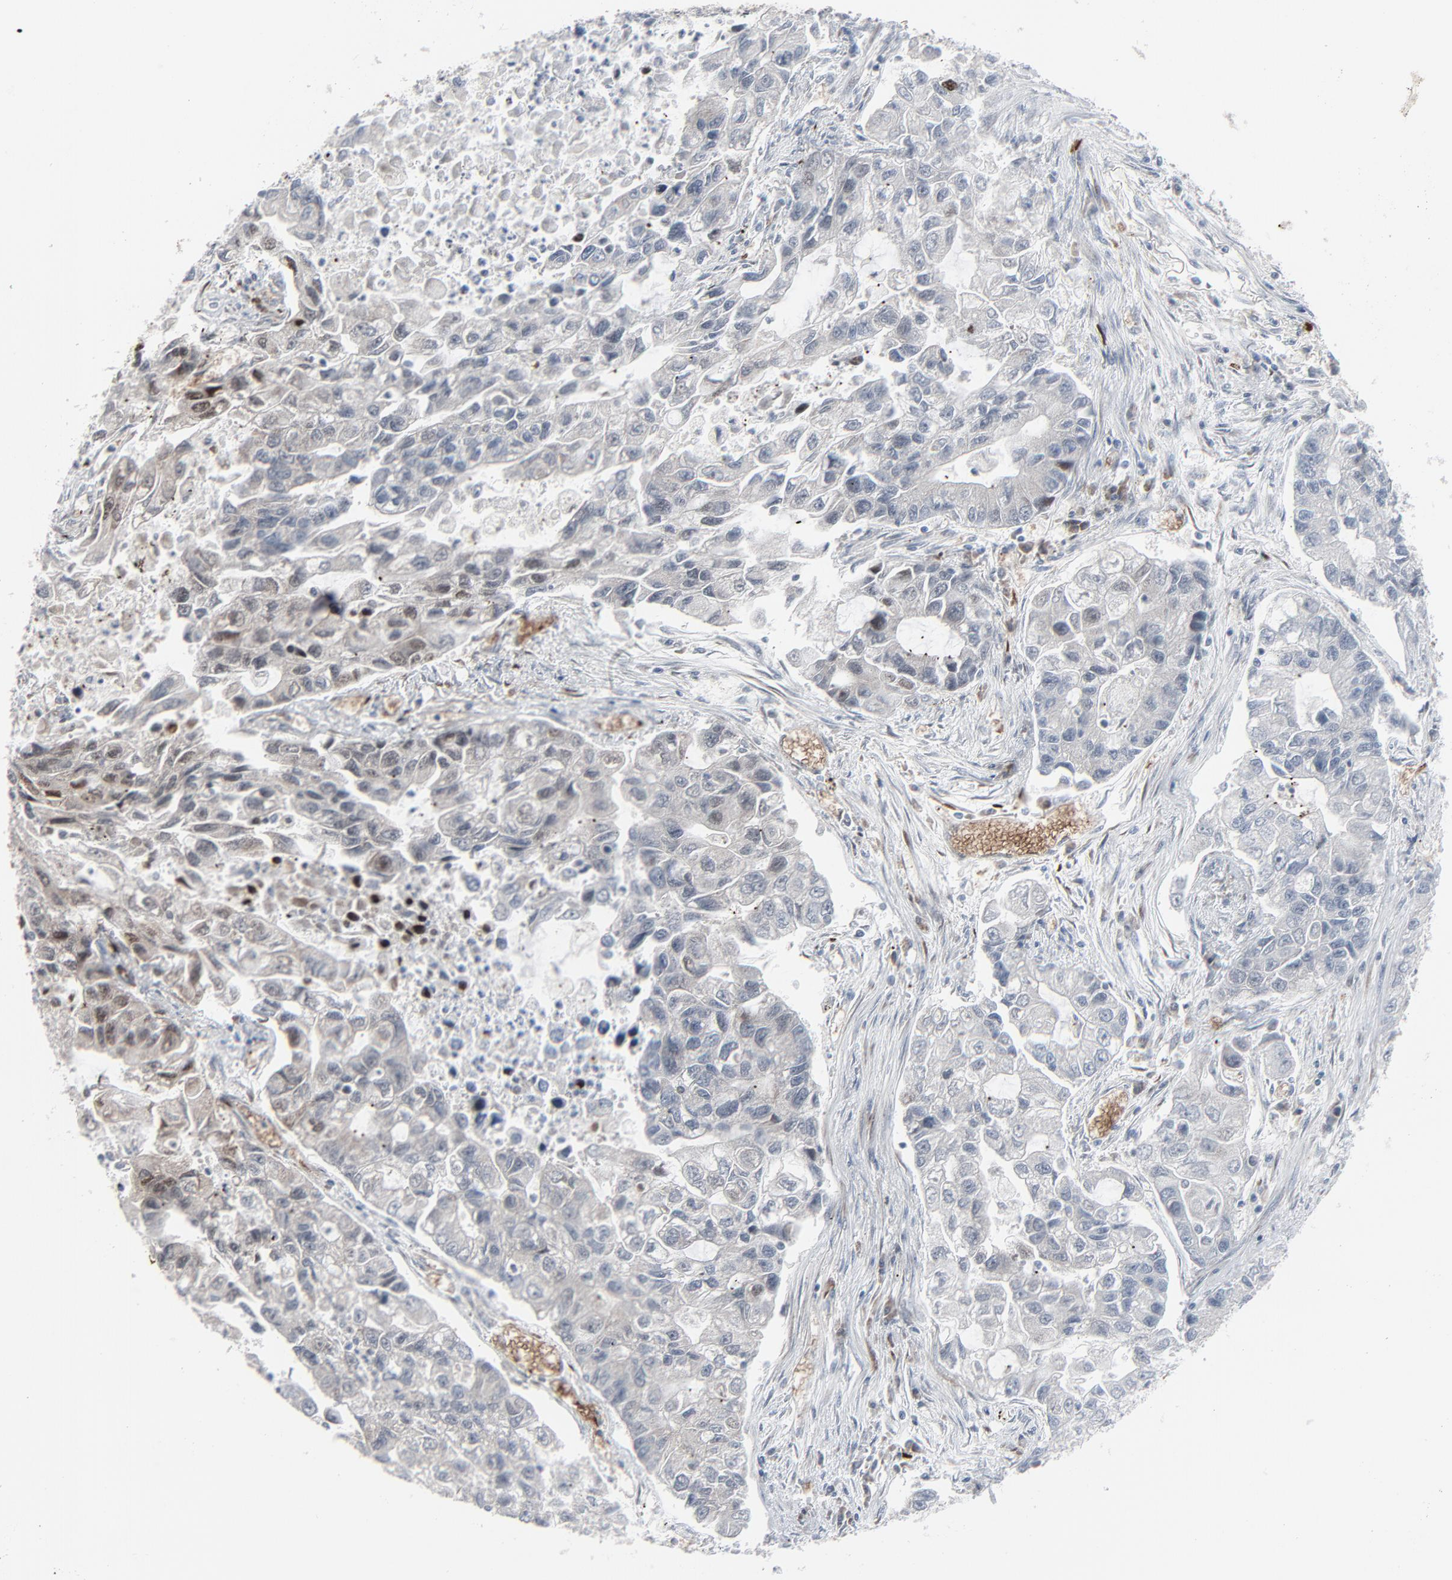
{"staining": {"intensity": "negative", "quantity": "none", "location": "none"}, "tissue": "lung cancer", "cell_type": "Tumor cells", "image_type": "cancer", "snomed": [{"axis": "morphology", "description": "Adenocarcinoma, NOS"}, {"axis": "topography", "description": "Lung"}], "caption": "Lung cancer (adenocarcinoma) stained for a protein using immunohistochemistry (IHC) displays no positivity tumor cells.", "gene": "SAGE1", "patient": {"sex": "female", "age": 51}}